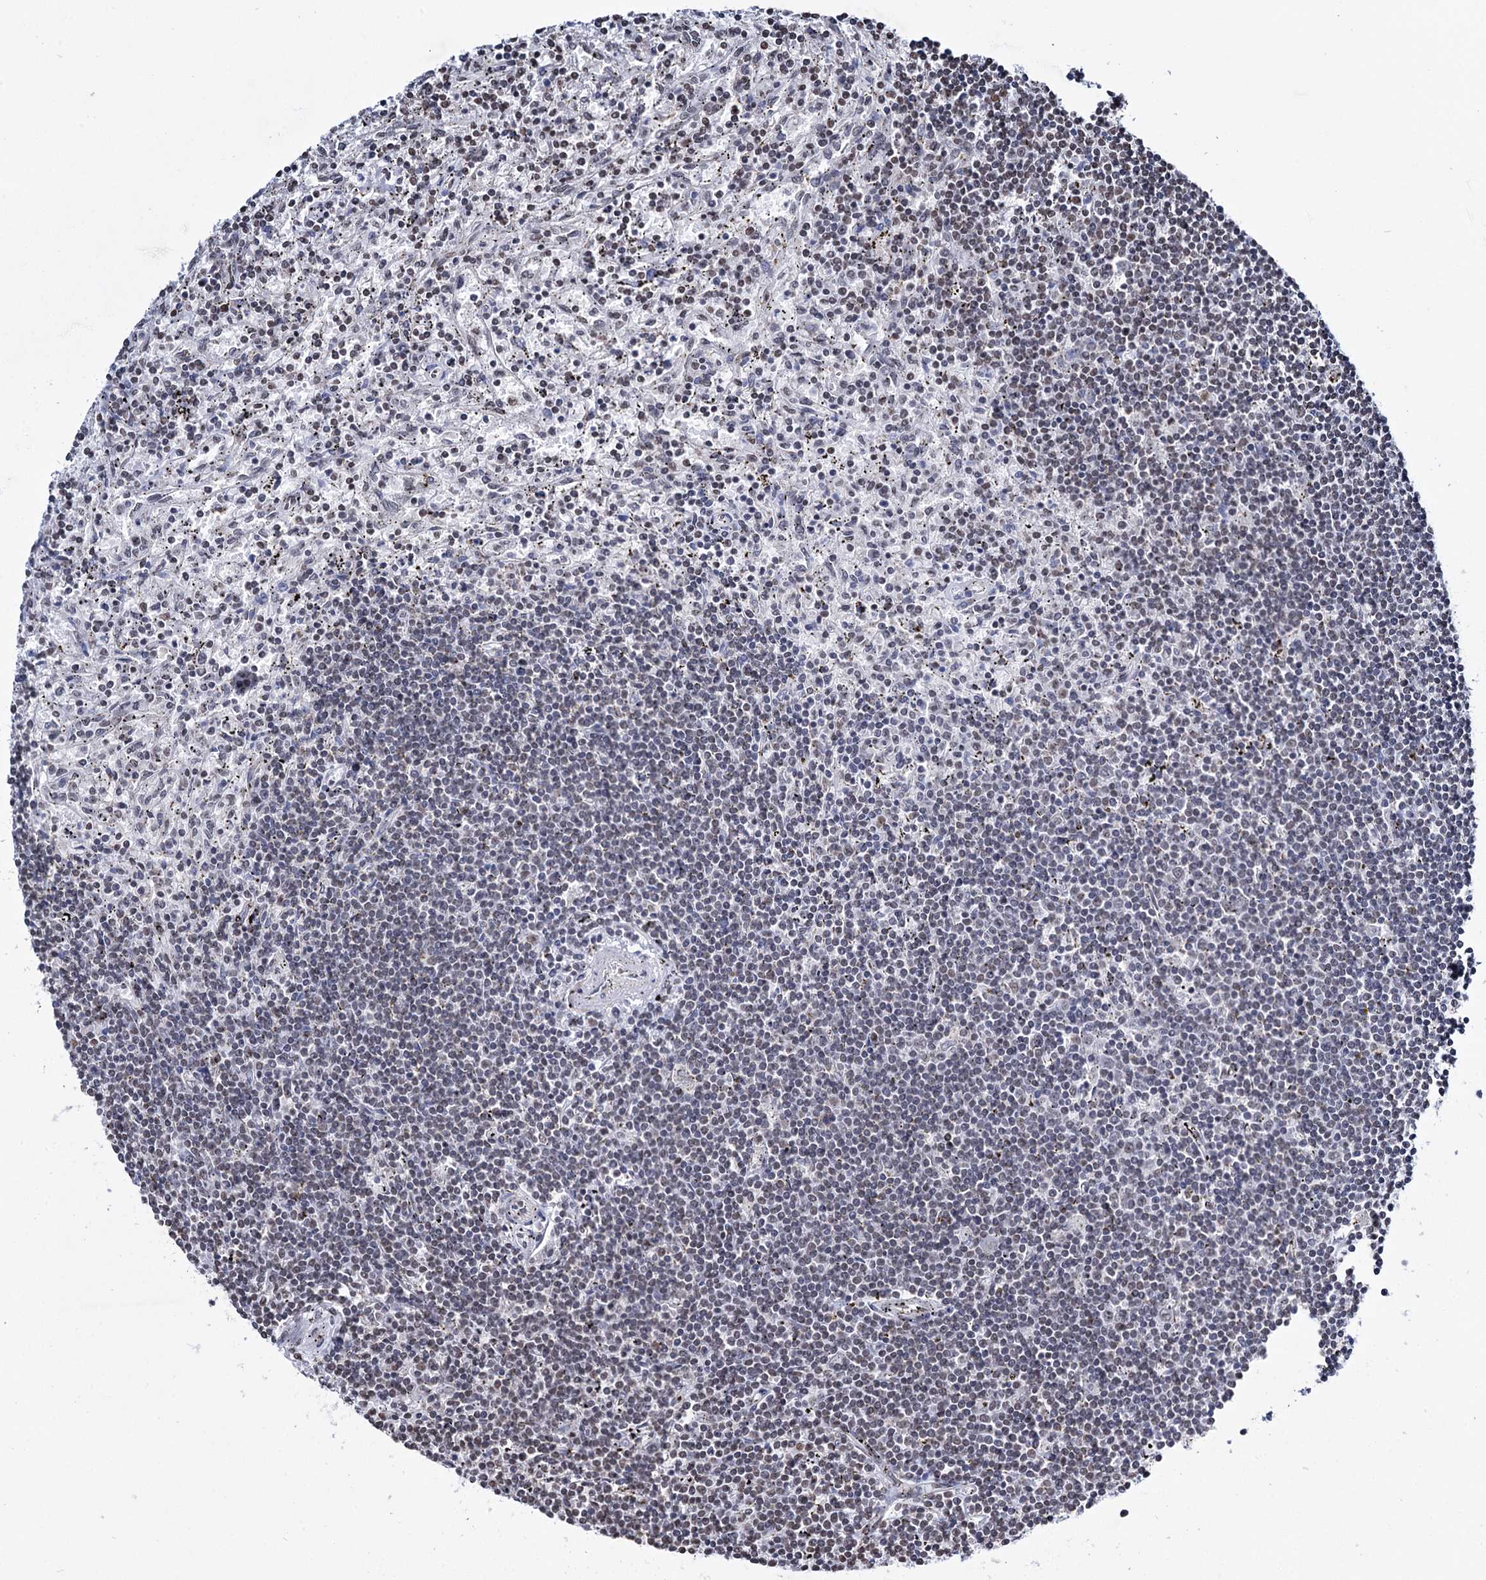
{"staining": {"intensity": "negative", "quantity": "none", "location": "none"}, "tissue": "lymphoma", "cell_type": "Tumor cells", "image_type": "cancer", "snomed": [{"axis": "morphology", "description": "Malignant lymphoma, non-Hodgkin's type, Low grade"}, {"axis": "topography", "description": "Spleen"}], "caption": "Tumor cells show no significant staining in lymphoma.", "gene": "ABHD10", "patient": {"sex": "male", "age": 76}}